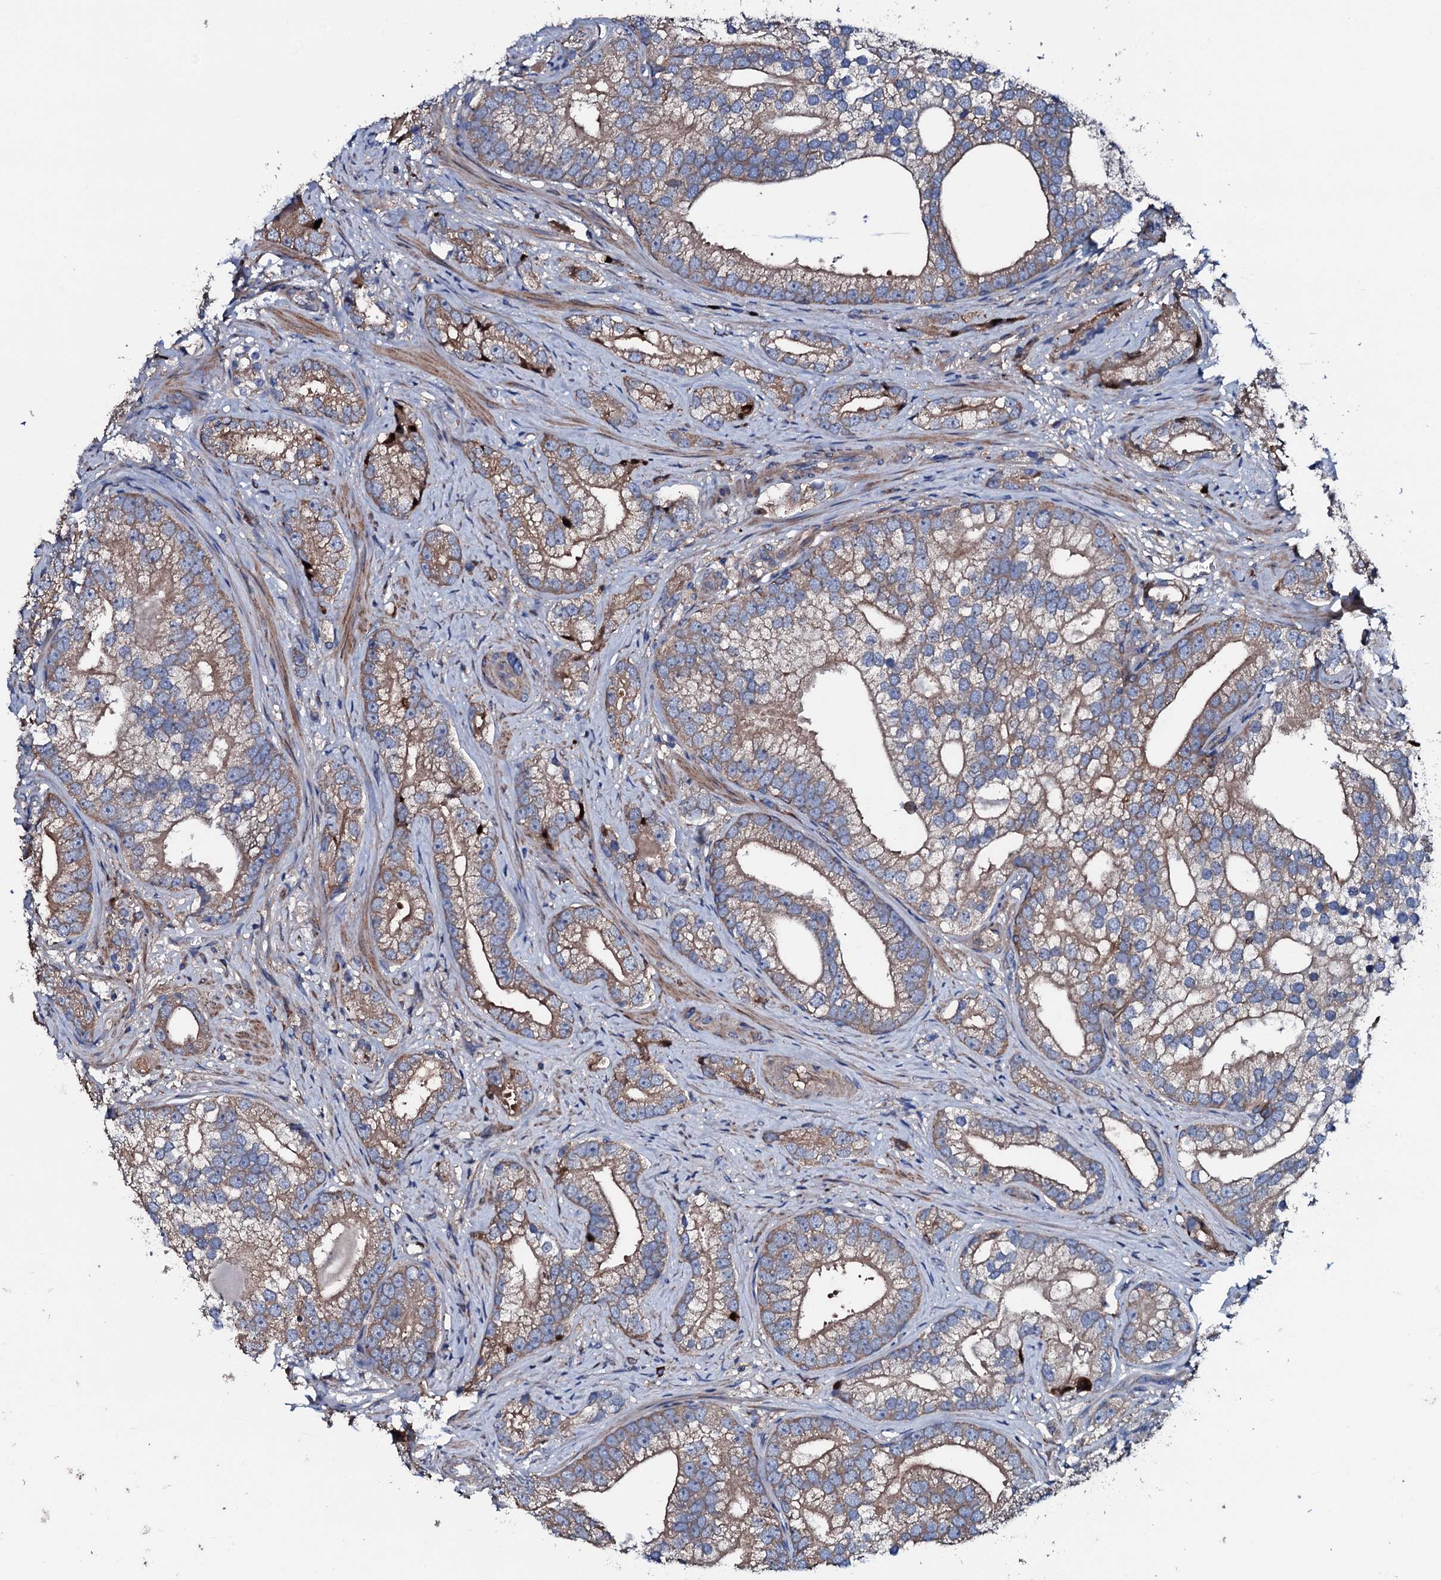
{"staining": {"intensity": "moderate", "quantity": ">75%", "location": "cytoplasmic/membranous"}, "tissue": "prostate cancer", "cell_type": "Tumor cells", "image_type": "cancer", "snomed": [{"axis": "morphology", "description": "Adenocarcinoma, High grade"}, {"axis": "topography", "description": "Prostate"}], "caption": "Immunohistochemical staining of human prostate cancer (high-grade adenocarcinoma) shows medium levels of moderate cytoplasmic/membranous expression in approximately >75% of tumor cells. (Stains: DAB in brown, nuclei in blue, Microscopy: brightfield microscopy at high magnification).", "gene": "NEK1", "patient": {"sex": "male", "age": 75}}